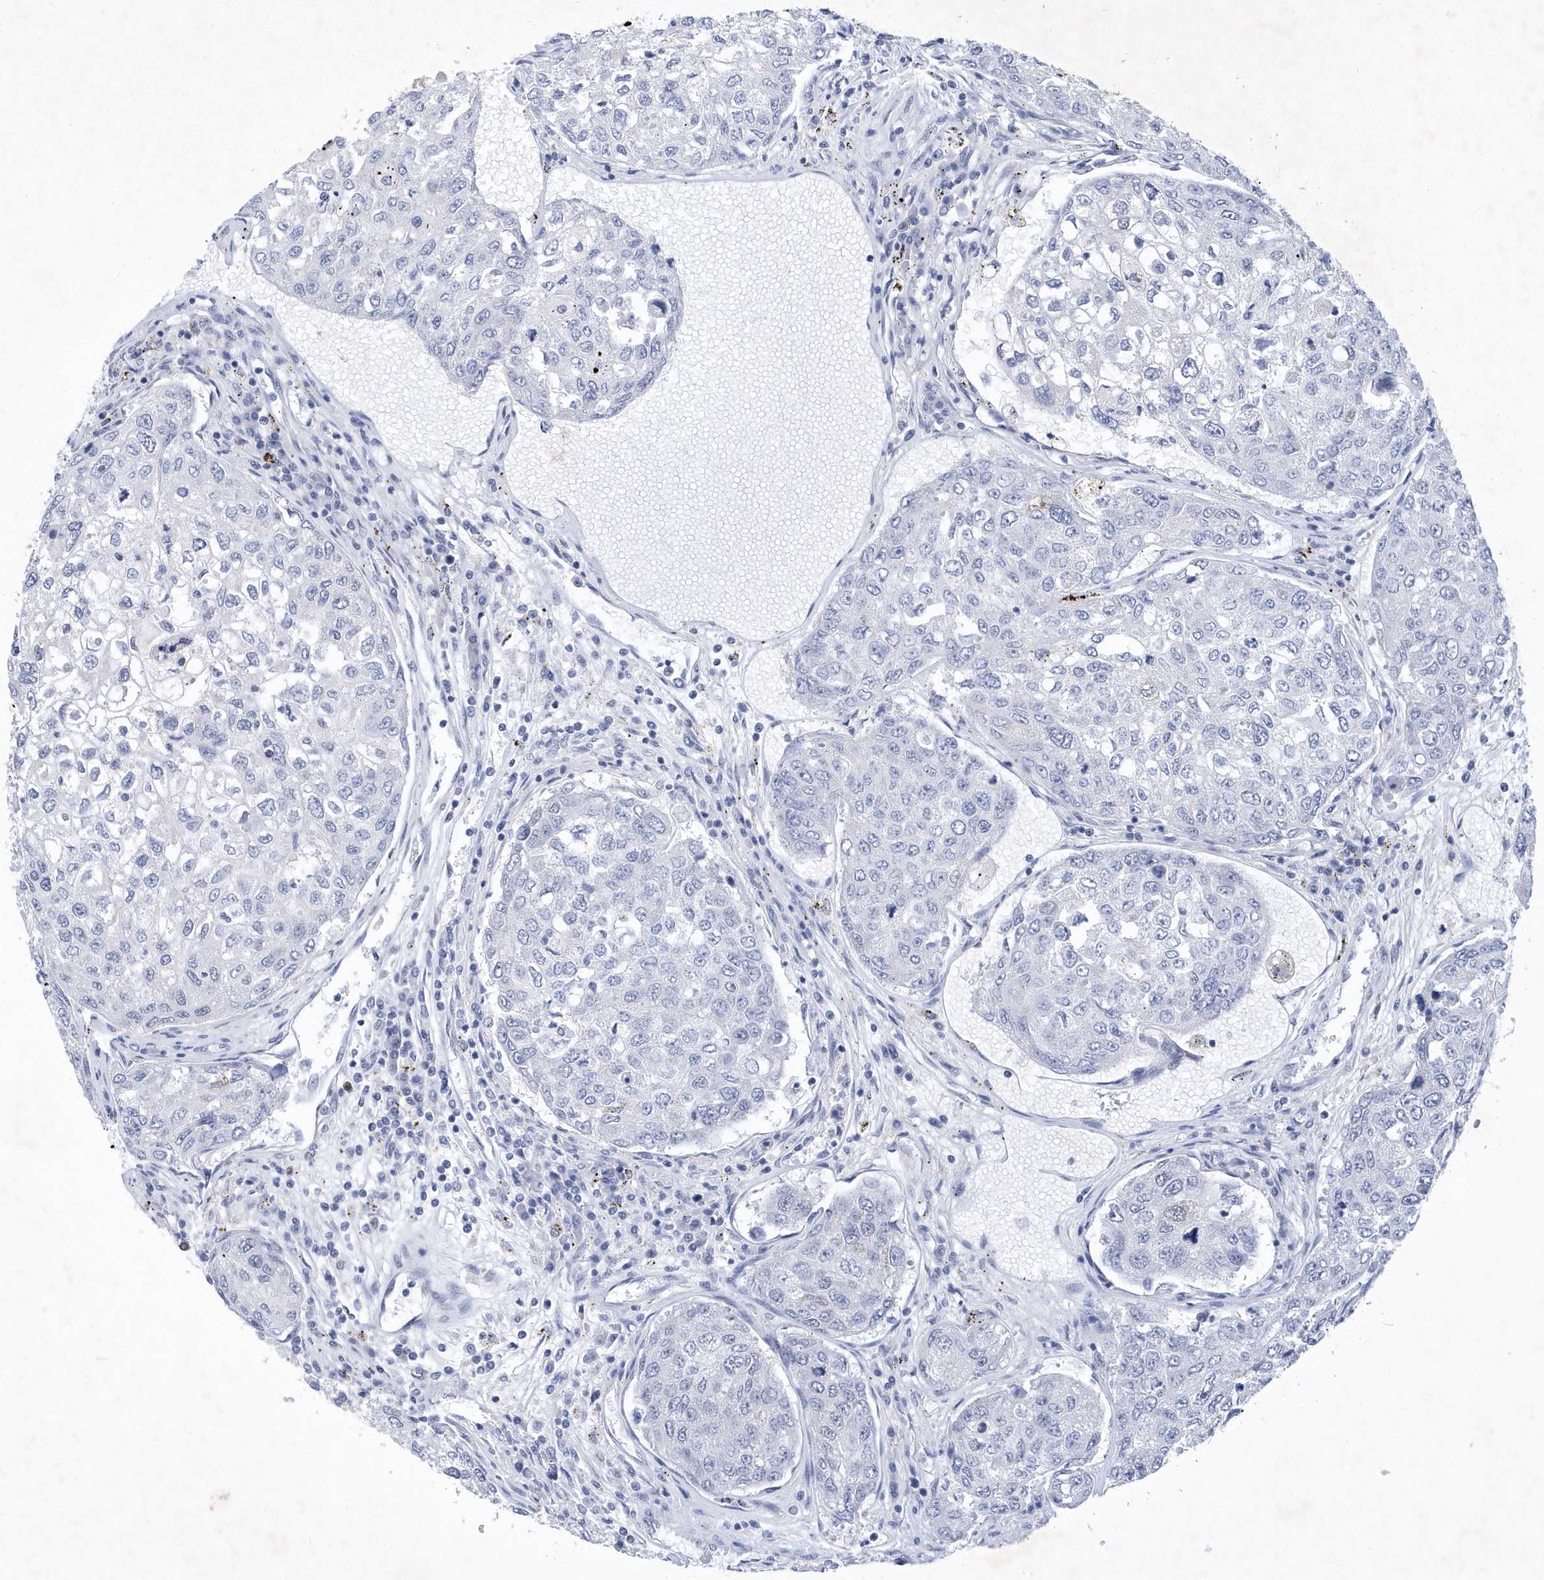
{"staining": {"intensity": "negative", "quantity": "none", "location": "none"}, "tissue": "urothelial cancer", "cell_type": "Tumor cells", "image_type": "cancer", "snomed": [{"axis": "morphology", "description": "Urothelial carcinoma, High grade"}, {"axis": "topography", "description": "Lymph node"}, {"axis": "topography", "description": "Urinary bladder"}], "caption": "IHC of human urothelial cancer reveals no expression in tumor cells. (Brightfield microscopy of DAB immunohistochemistry at high magnification).", "gene": "SRGAP3", "patient": {"sex": "male", "age": 51}}